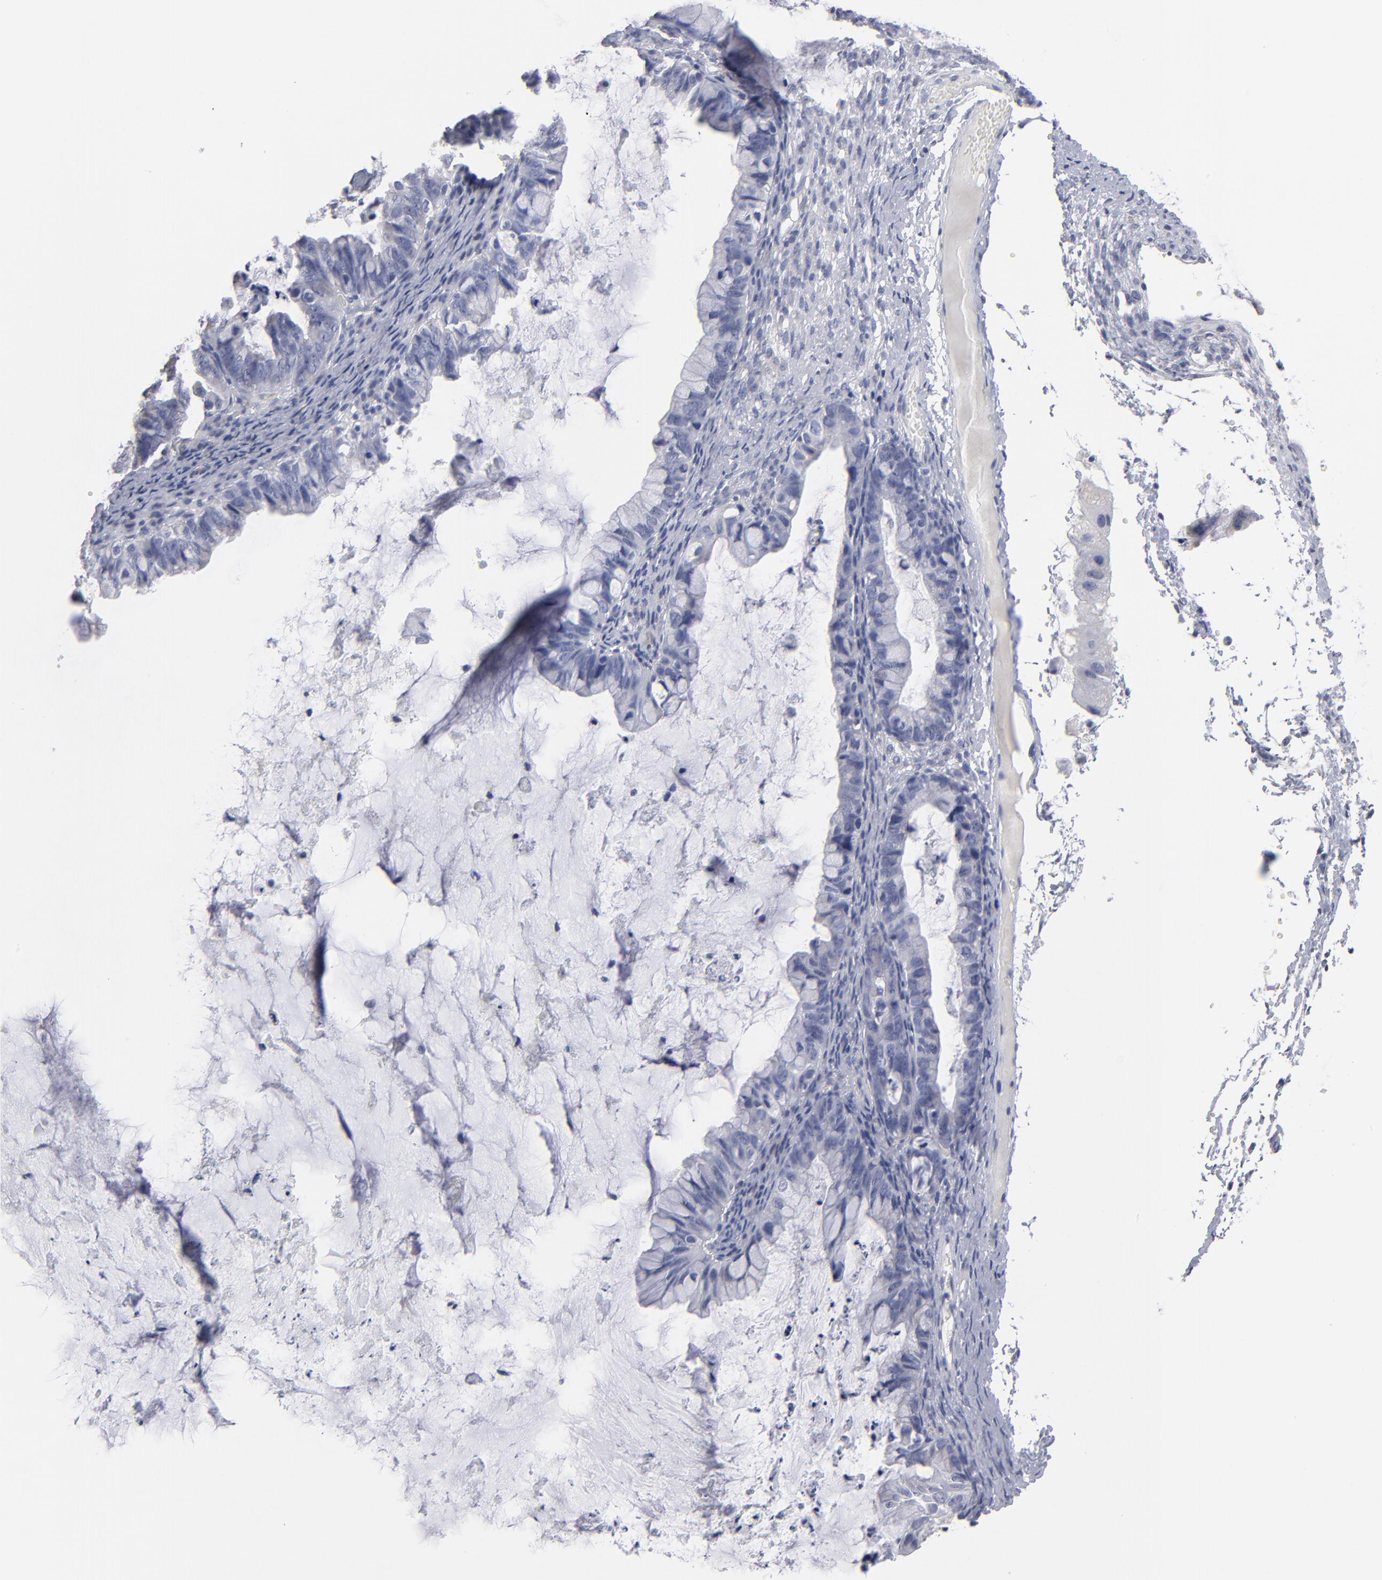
{"staining": {"intensity": "negative", "quantity": "none", "location": "none"}, "tissue": "ovarian cancer", "cell_type": "Tumor cells", "image_type": "cancer", "snomed": [{"axis": "morphology", "description": "Cystadenocarcinoma, mucinous, NOS"}, {"axis": "topography", "description": "Ovary"}], "caption": "This is an immunohistochemistry (IHC) photomicrograph of human ovarian mucinous cystadenocarcinoma. There is no staining in tumor cells.", "gene": "RPH3A", "patient": {"sex": "female", "age": 36}}